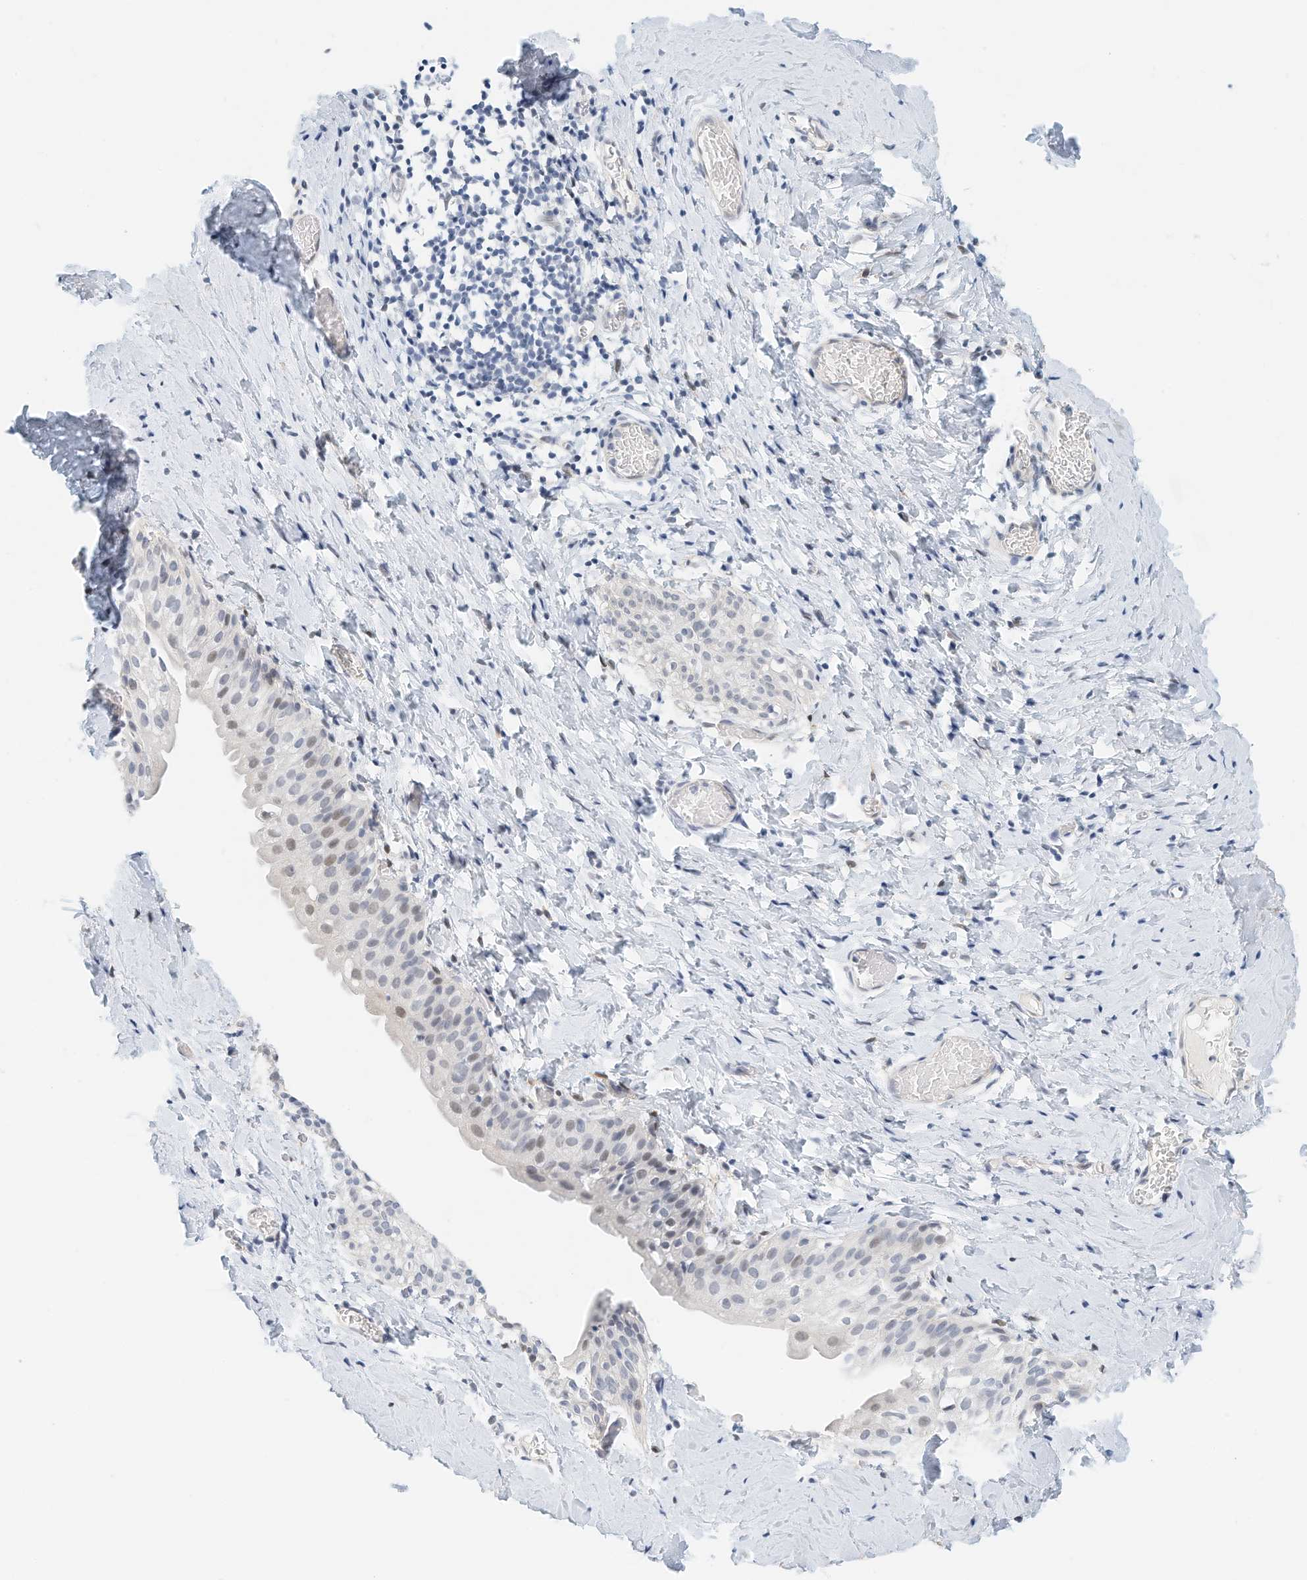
{"staining": {"intensity": "negative", "quantity": "none", "location": "none"}, "tissue": "smooth muscle", "cell_type": "Smooth muscle cells", "image_type": "normal", "snomed": [{"axis": "morphology", "description": "Normal tissue, NOS"}, {"axis": "topography", "description": "Smooth muscle"}], "caption": "Immunohistochemical staining of normal smooth muscle demonstrates no significant positivity in smooth muscle cells. The staining is performed using DAB (3,3'-diaminobenzidine) brown chromogen with nuclei counter-stained in using hematoxylin.", "gene": "ARHGAP28", "patient": {"sex": "male", "age": 16}}